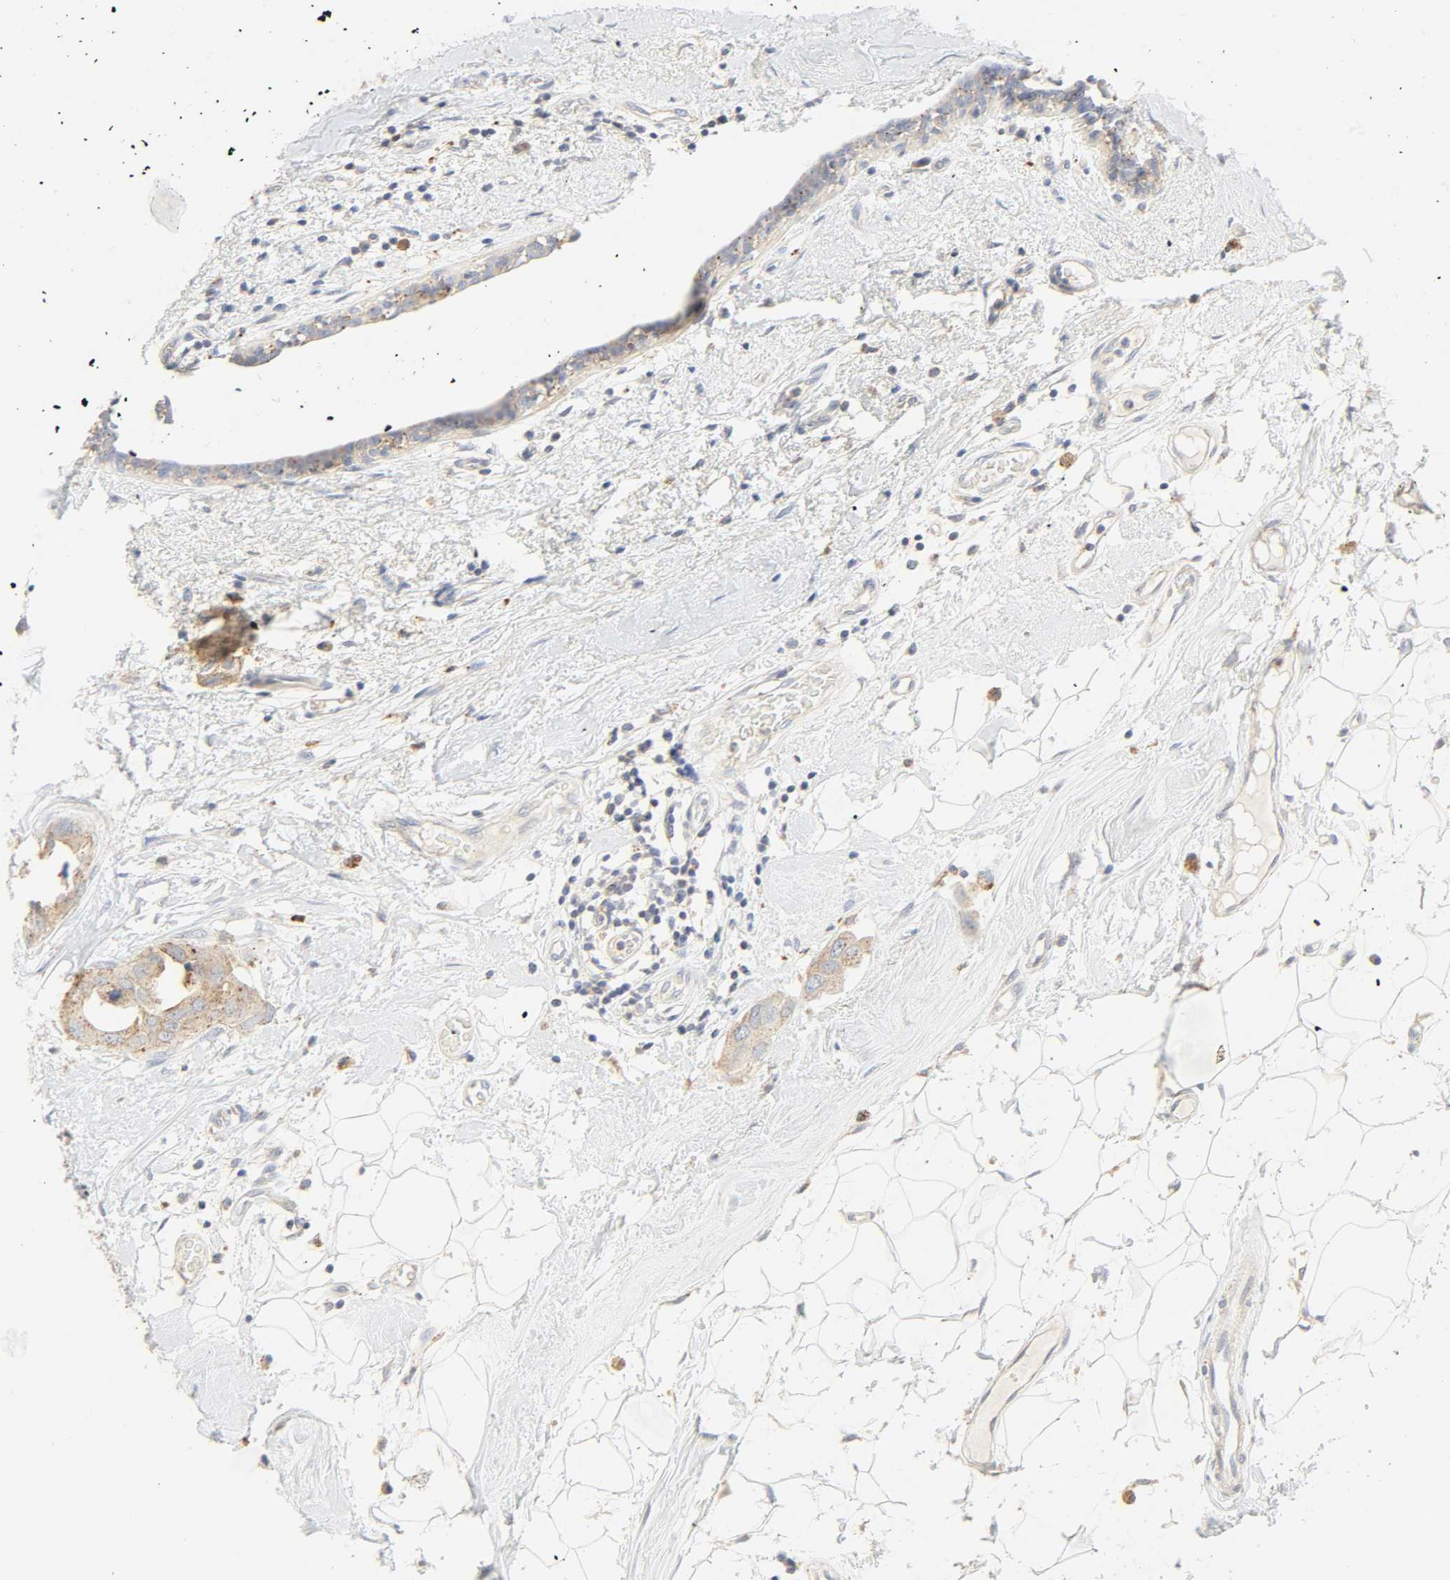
{"staining": {"intensity": "moderate", "quantity": ">75%", "location": "cytoplasmic/membranous"}, "tissue": "breast cancer", "cell_type": "Tumor cells", "image_type": "cancer", "snomed": [{"axis": "morphology", "description": "Duct carcinoma"}, {"axis": "topography", "description": "Breast"}], "caption": "Breast cancer (intraductal carcinoma) tissue shows moderate cytoplasmic/membranous expression in approximately >75% of tumor cells, visualized by immunohistochemistry.", "gene": "CAMK2A", "patient": {"sex": "female", "age": 40}}